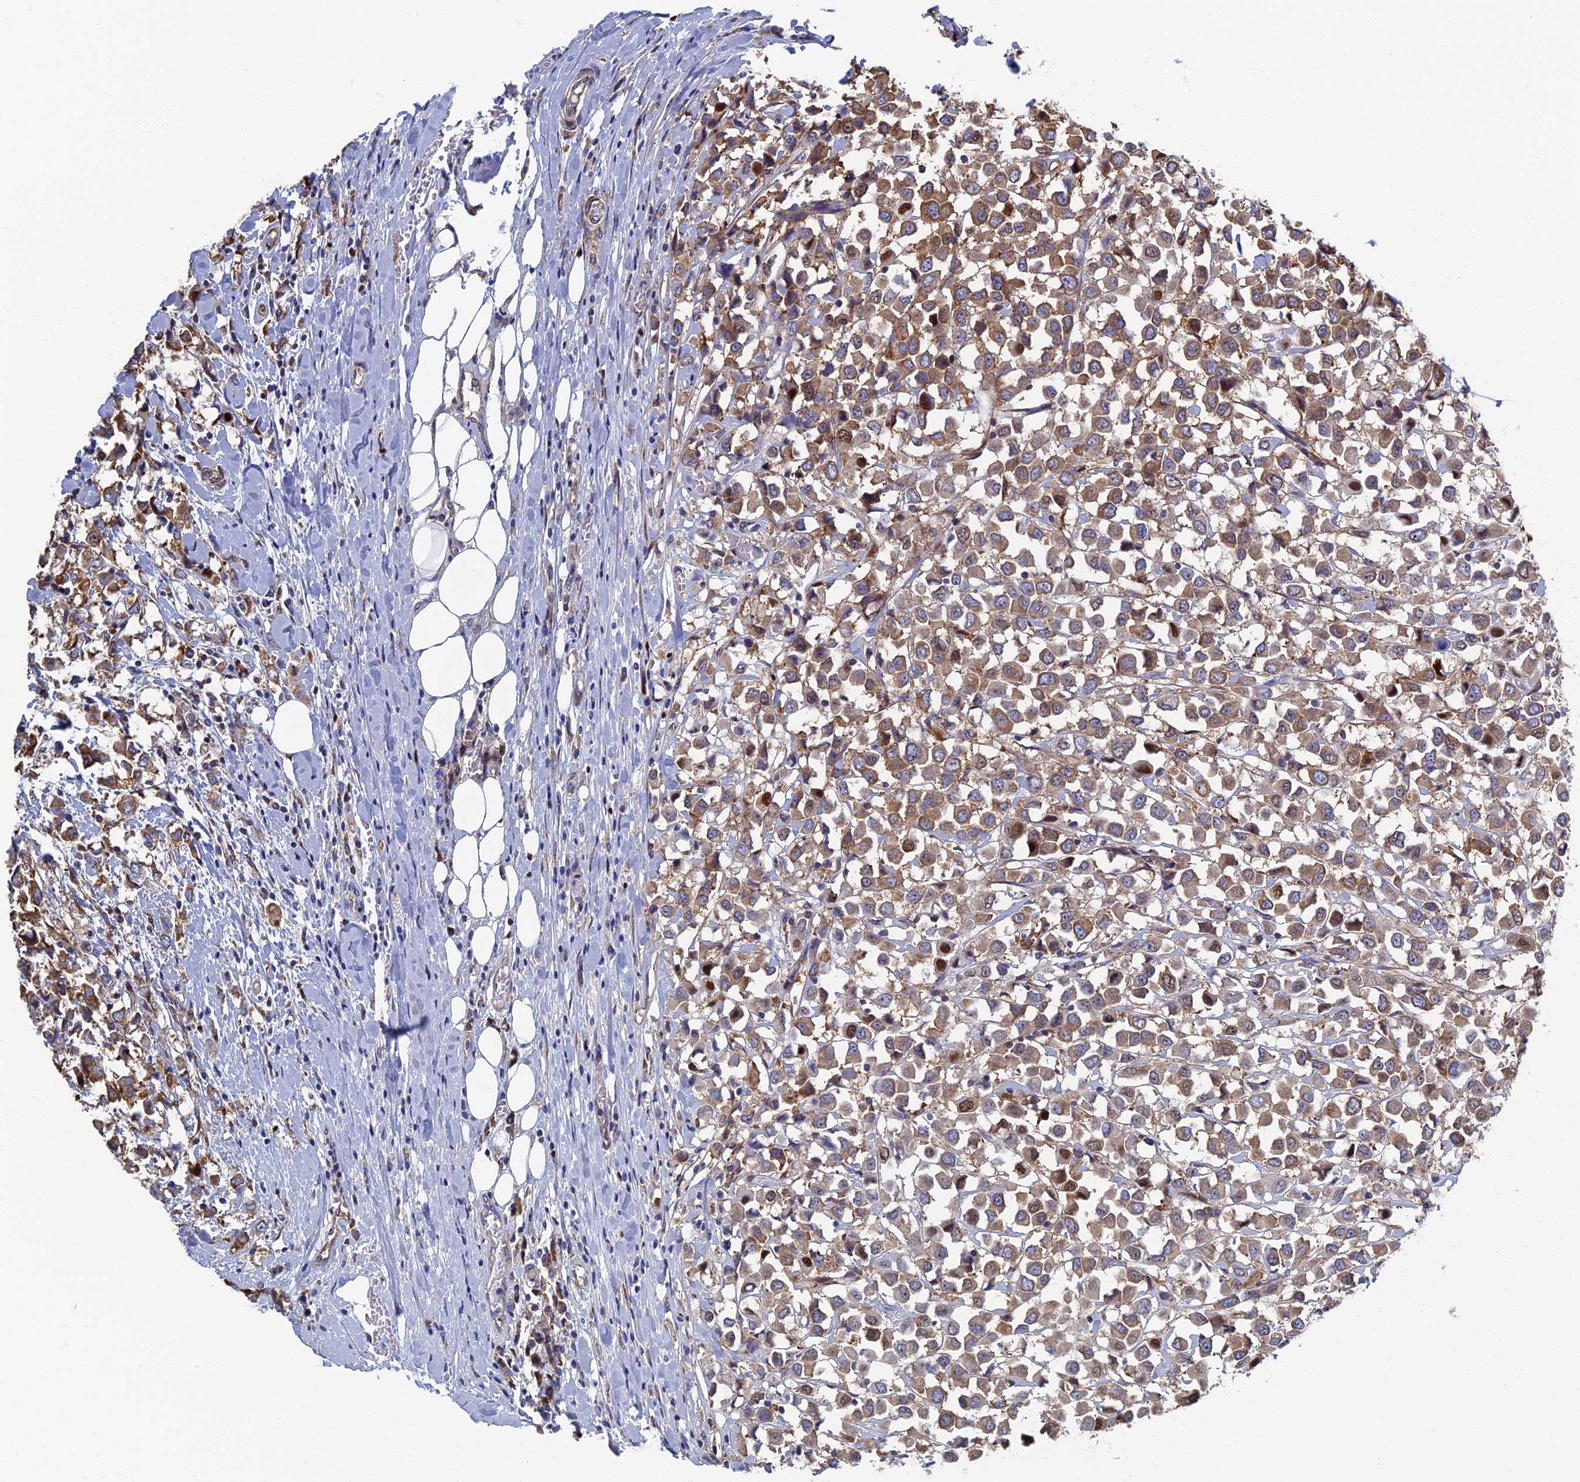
{"staining": {"intensity": "moderate", "quantity": "25%-75%", "location": "cytoplasmic/membranous,nuclear"}, "tissue": "breast cancer", "cell_type": "Tumor cells", "image_type": "cancer", "snomed": [{"axis": "morphology", "description": "Duct carcinoma"}, {"axis": "topography", "description": "Breast"}], "caption": "Protein staining shows moderate cytoplasmic/membranous and nuclear positivity in approximately 25%-75% of tumor cells in breast cancer.", "gene": "YBX1", "patient": {"sex": "female", "age": 61}}